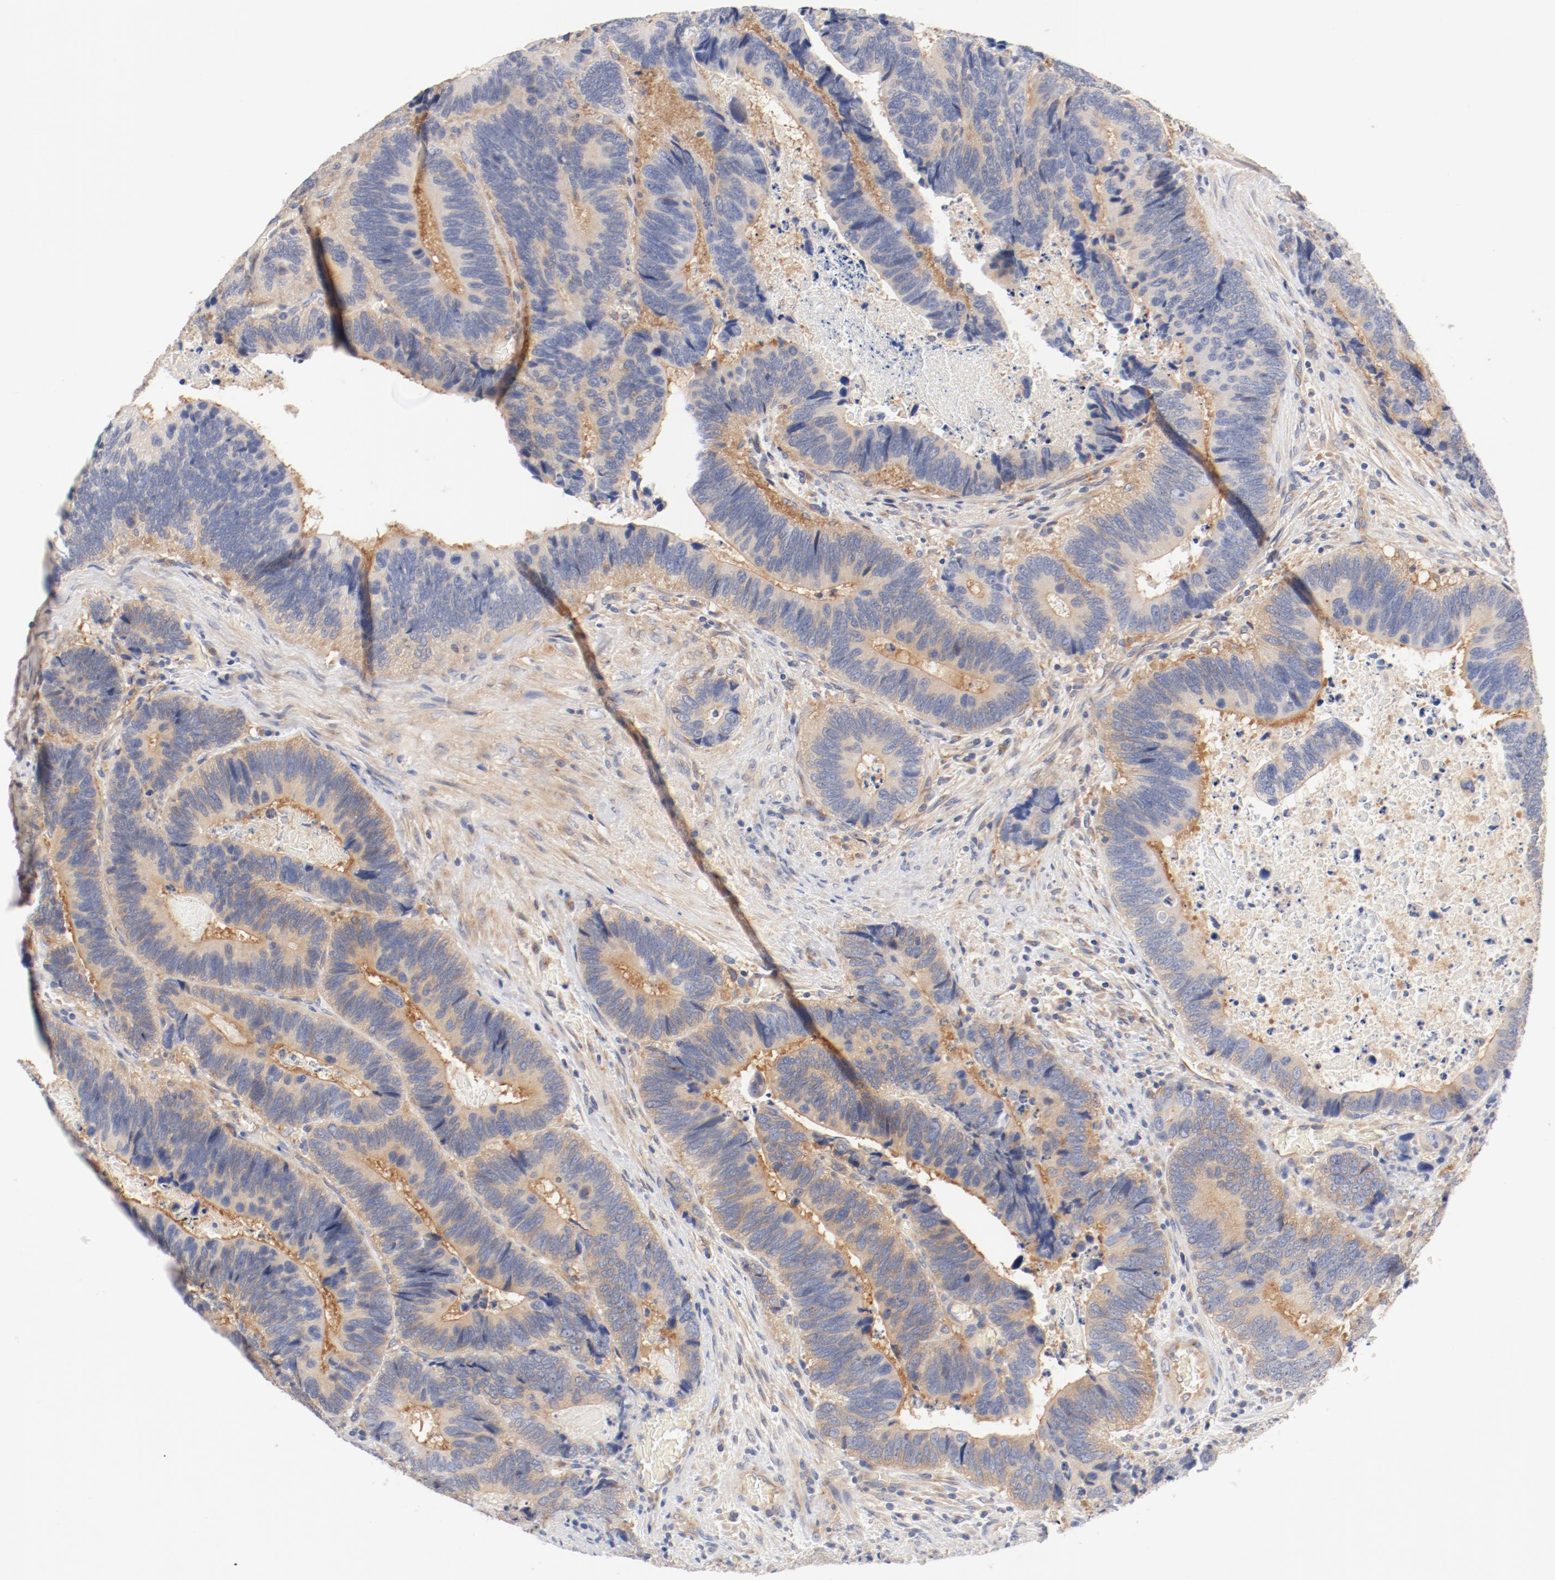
{"staining": {"intensity": "moderate", "quantity": ">75%", "location": "cytoplasmic/membranous"}, "tissue": "colorectal cancer", "cell_type": "Tumor cells", "image_type": "cancer", "snomed": [{"axis": "morphology", "description": "Adenocarcinoma, NOS"}, {"axis": "topography", "description": "Colon"}], "caption": "This is a histology image of immunohistochemistry (IHC) staining of colorectal adenocarcinoma, which shows moderate staining in the cytoplasmic/membranous of tumor cells.", "gene": "DYNC1H1", "patient": {"sex": "male", "age": 72}}